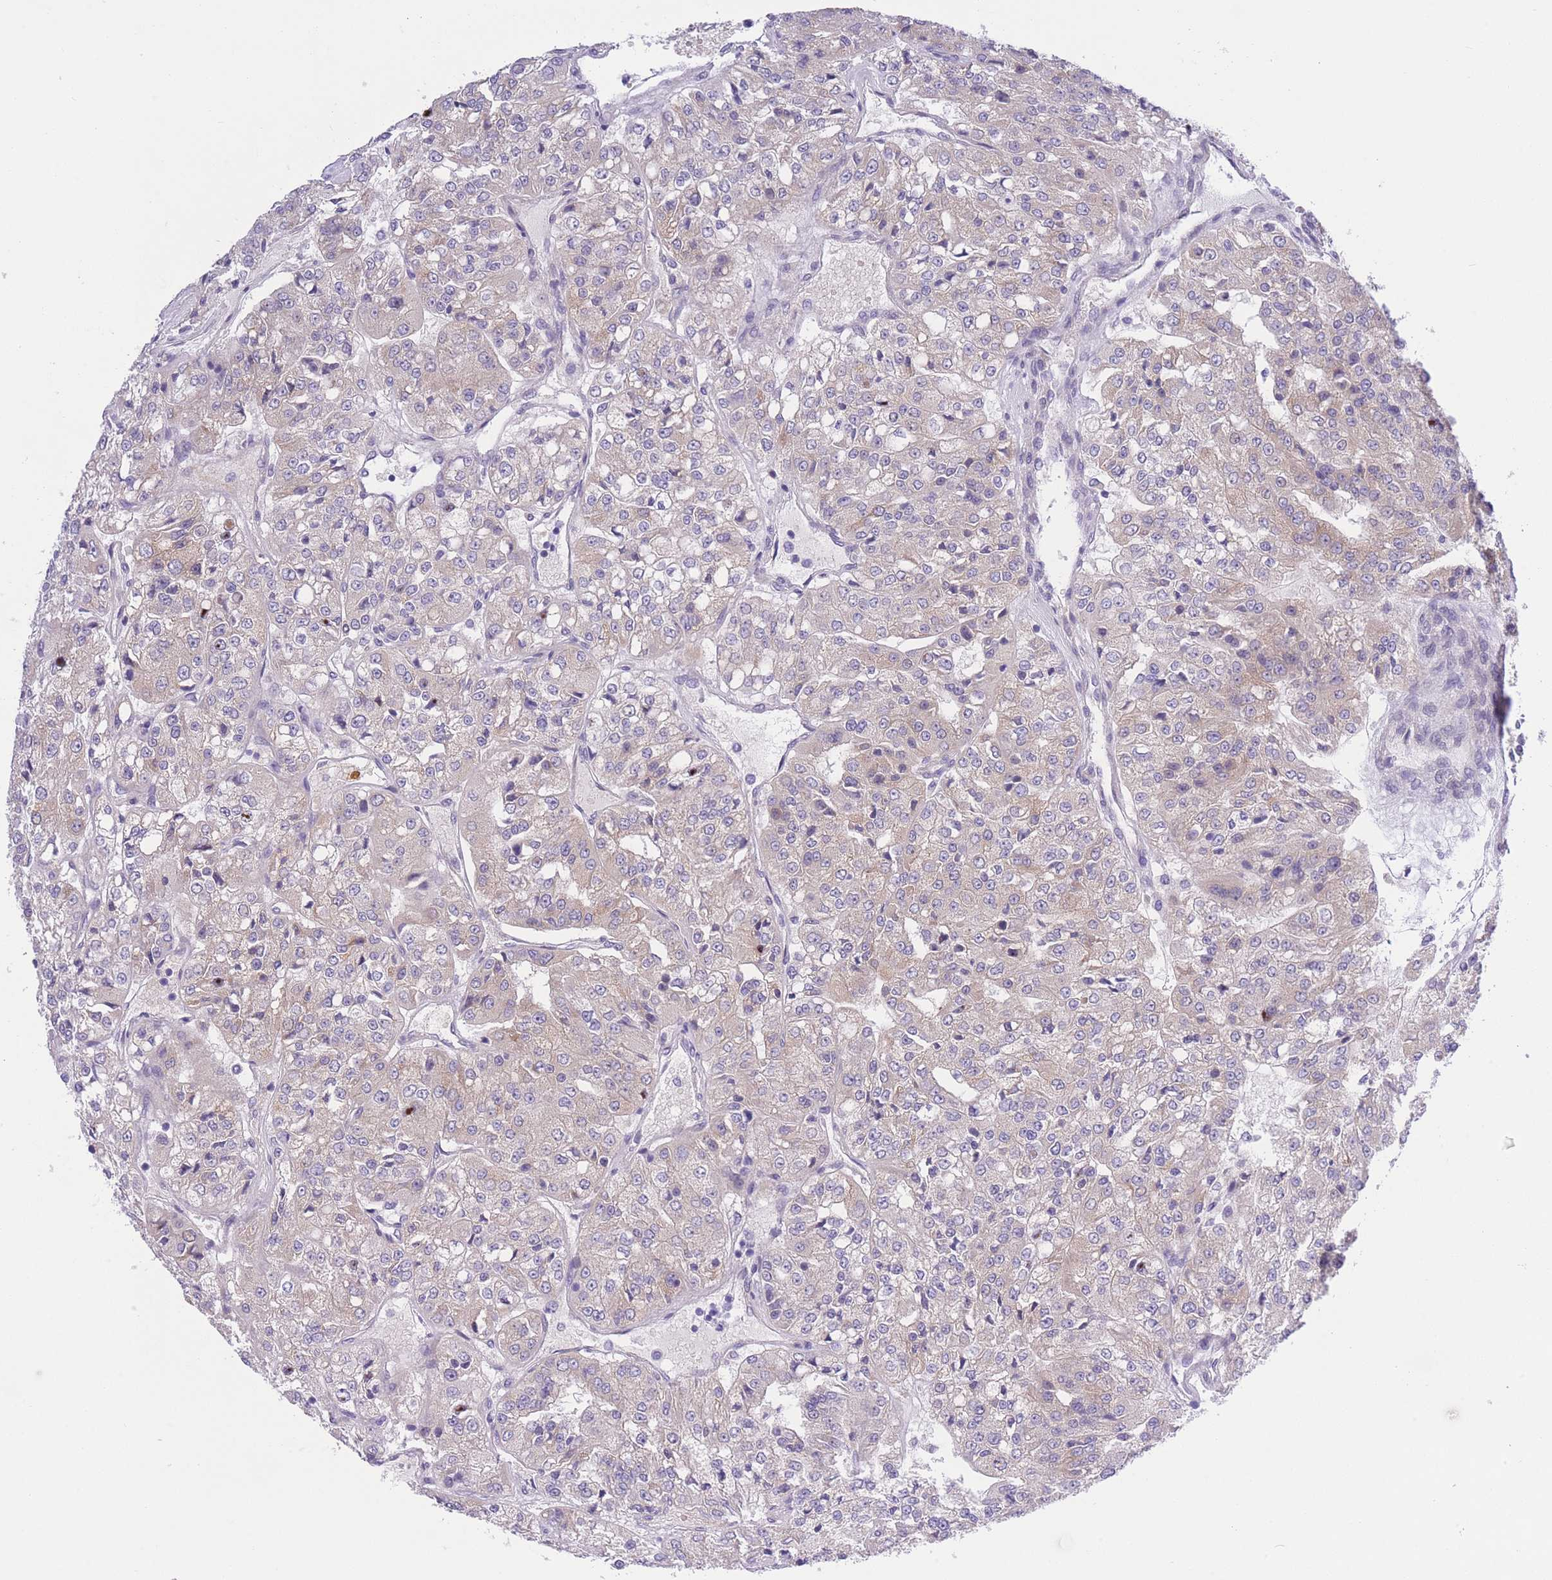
{"staining": {"intensity": "weak", "quantity": "<25%", "location": "cytoplasmic/membranous"}, "tissue": "renal cancer", "cell_type": "Tumor cells", "image_type": "cancer", "snomed": [{"axis": "morphology", "description": "Adenocarcinoma, NOS"}, {"axis": "topography", "description": "Kidney"}], "caption": "IHC histopathology image of neoplastic tissue: human adenocarcinoma (renal) stained with DAB (3,3'-diaminobenzidine) displays no significant protein staining in tumor cells.", "gene": "WWOX", "patient": {"sex": "female", "age": 63}}